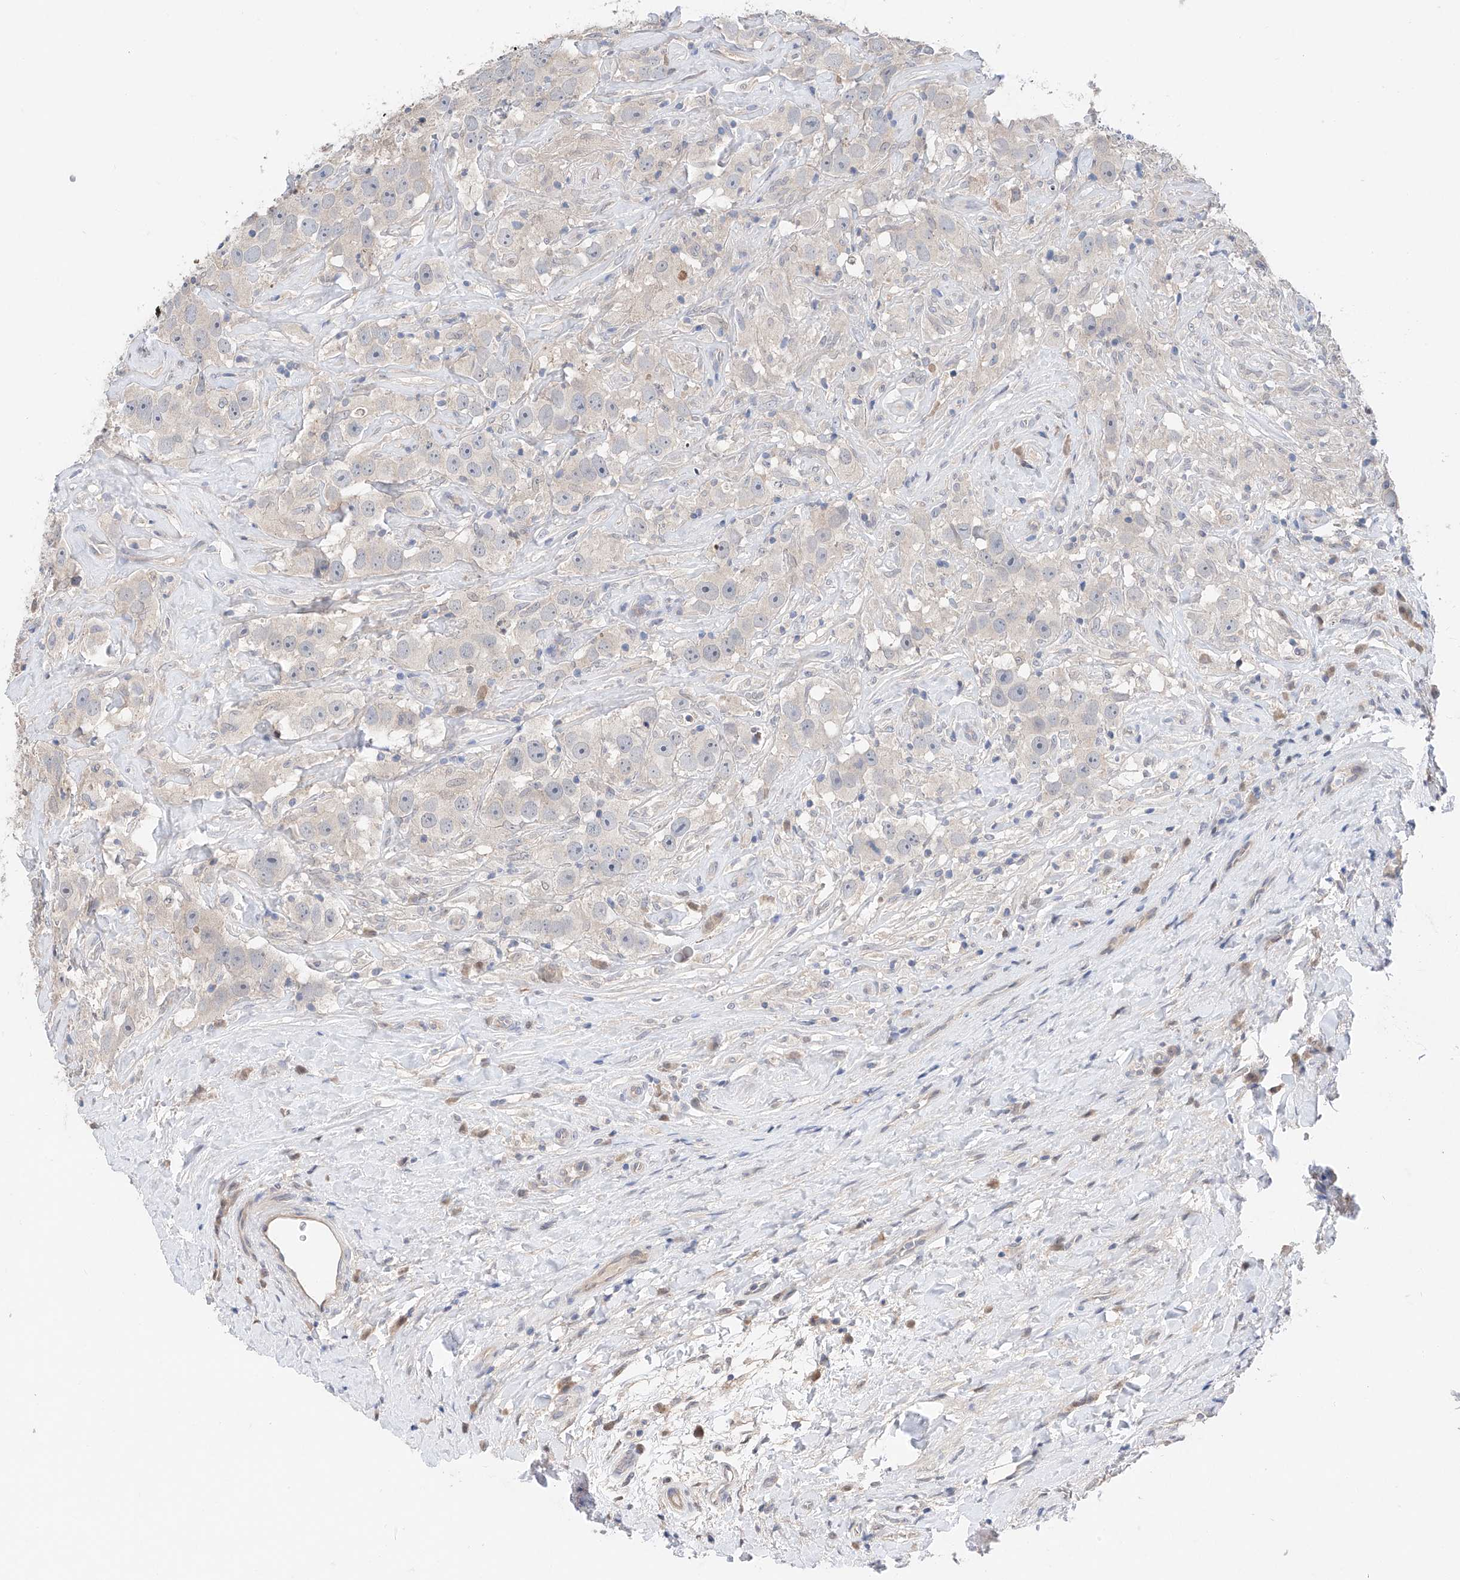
{"staining": {"intensity": "negative", "quantity": "none", "location": "none"}, "tissue": "testis cancer", "cell_type": "Tumor cells", "image_type": "cancer", "snomed": [{"axis": "morphology", "description": "Seminoma, NOS"}, {"axis": "topography", "description": "Testis"}], "caption": "Tumor cells show no significant protein expression in testis seminoma. The staining was performed using DAB to visualize the protein expression in brown, while the nuclei were stained in blue with hematoxylin (Magnification: 20x).", "gene": "FUCA2", "patient": {"sex": "male", "age": 49}}